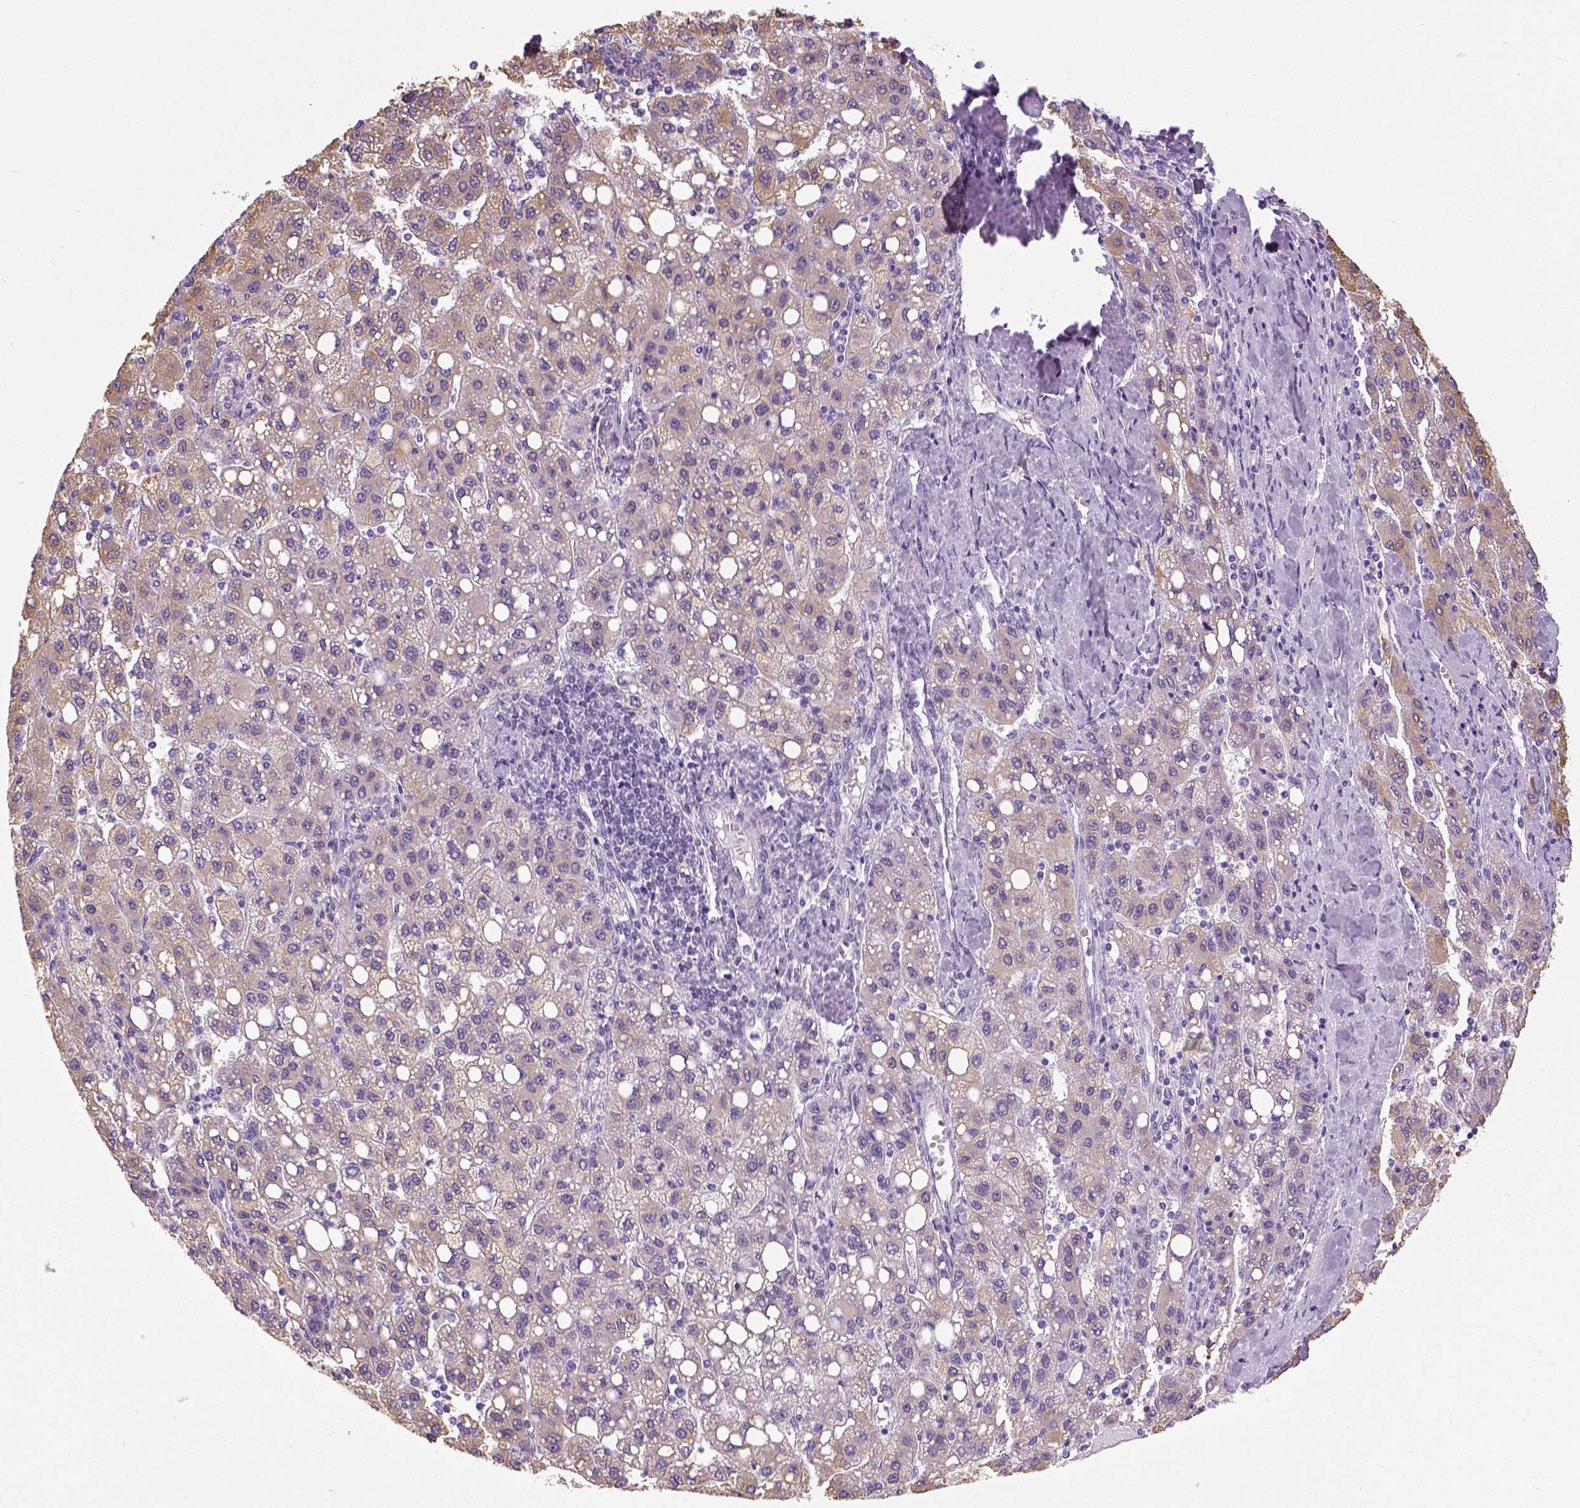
{"staining": {"intensity": "negative", "quantity": "none", "location": "none"}, "tissue": "liver cancer", "cell_type": "Tumor cells", "image_type": "cancer", "snomed": [{"axis": "morphology", "description": "Carcinoma, Hepatocellular, NOS"}, {"axis": "topography", "description": "Liver"}], "caption": "A high-resolution histopathology image shows immunohistochemistry (IHC) staining of hepatocellular carcinoma (liver), which displays no significant expression in tumor cells.", "gene": "NECAB2", "patient": {"sex": "female", "age": 82}}